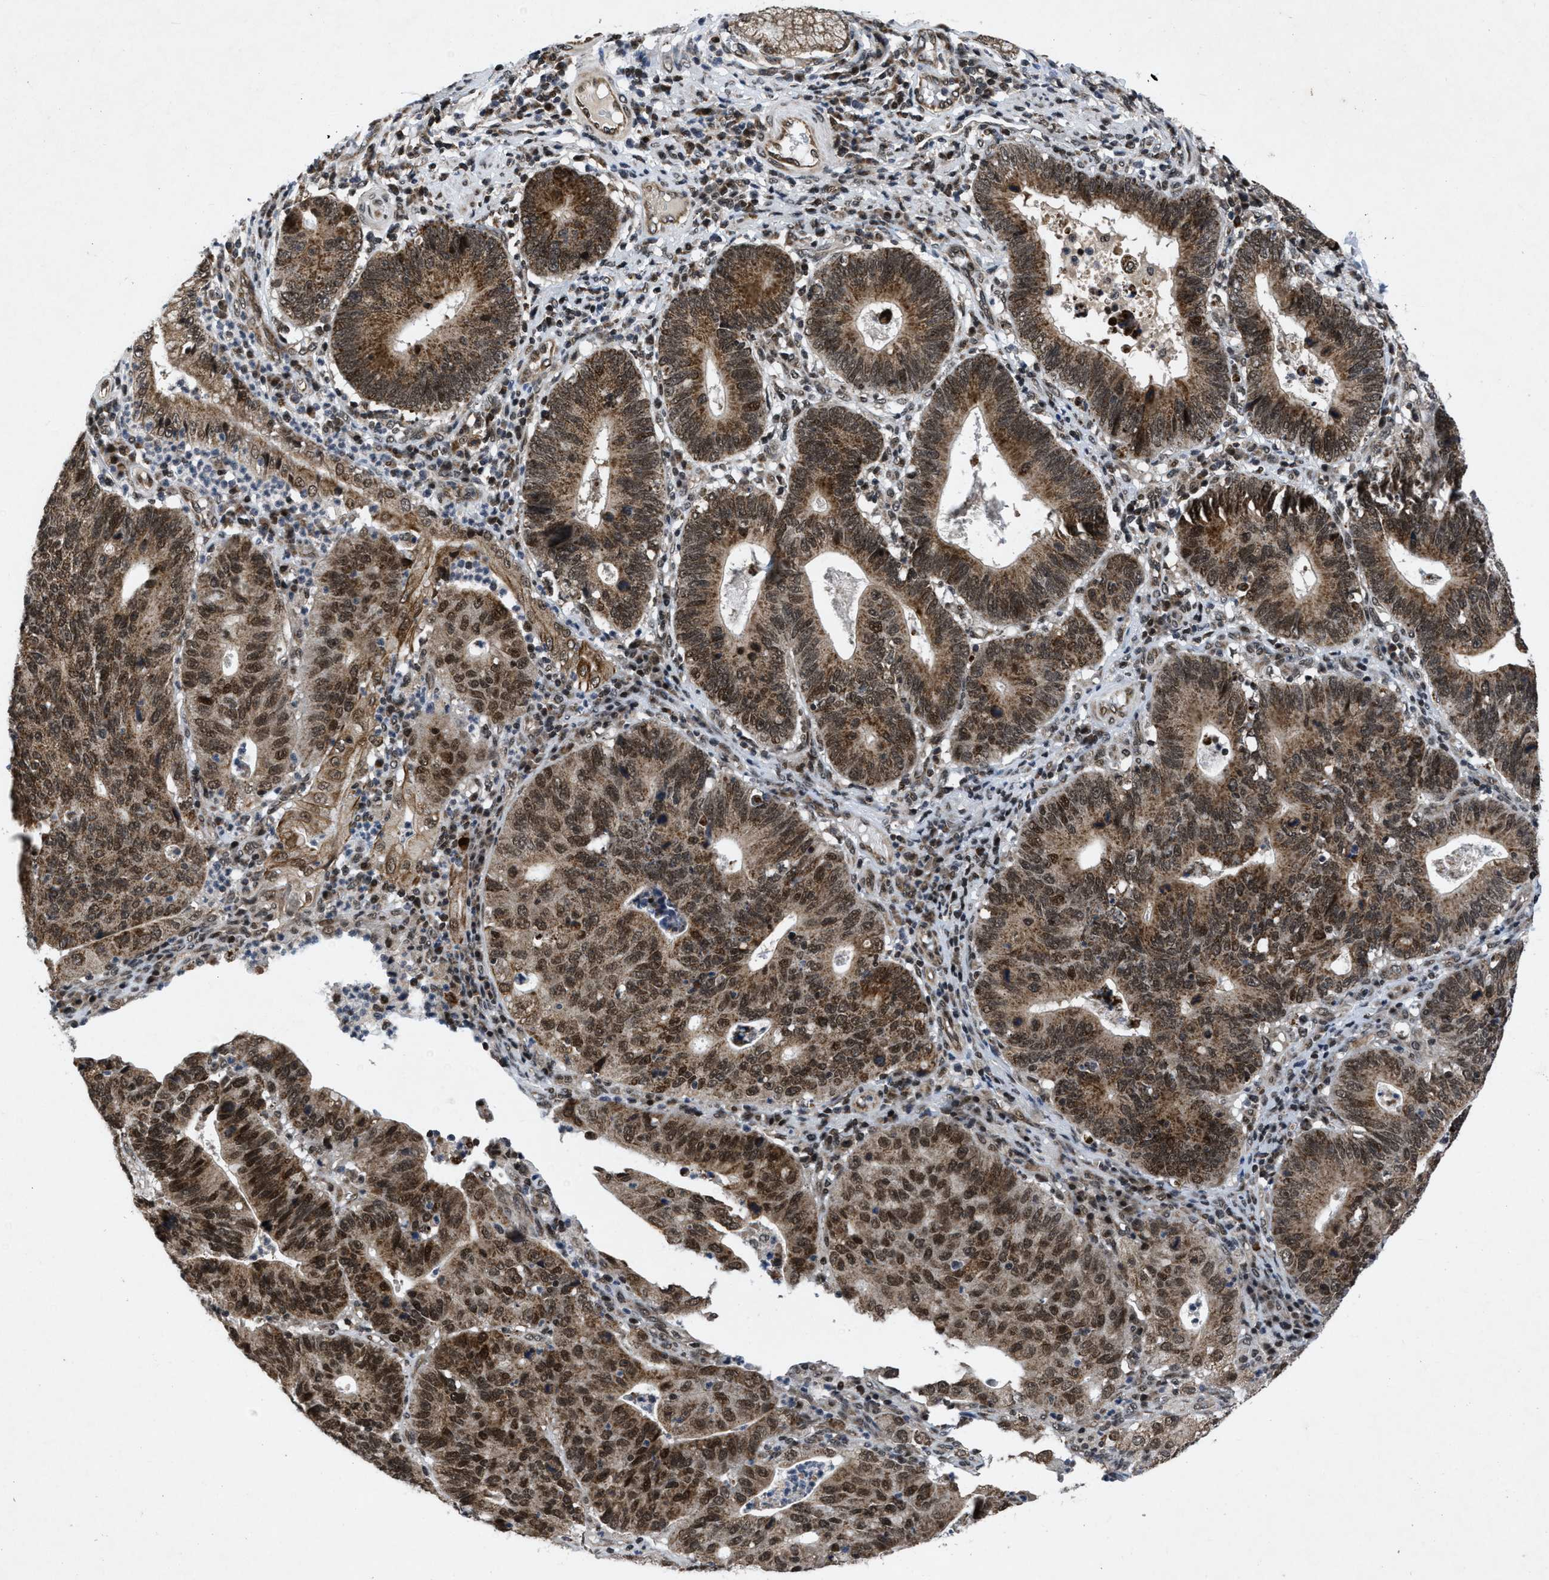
{"staining": {"intensity": "moderate", "quantity": ">75%", "location": "cytoplasmic/membranous,nuclear"}, "tissue": "stomach cancer", "cell_type": "Tumor cells", "image_type": "cancer", "snomed": [{"axis": "morphology", "description": "Adenocarcinoma, NOS"}, {"axis": "topography", "description": "Stomach"}], "caption": "Brown immunohistochemical staining in human stomach cancer (adenocarcinoma) exhibits moderate cytoplasmic/membranous and nuclear staining in approximately >75% of tumor cells. Using DAB (brown) and hematoxylin (blue) stains, captured at high magnification using brightfield microscopy.", "gene": "ZNHIT1", "patient": {"sex": "male", "age": 59}}